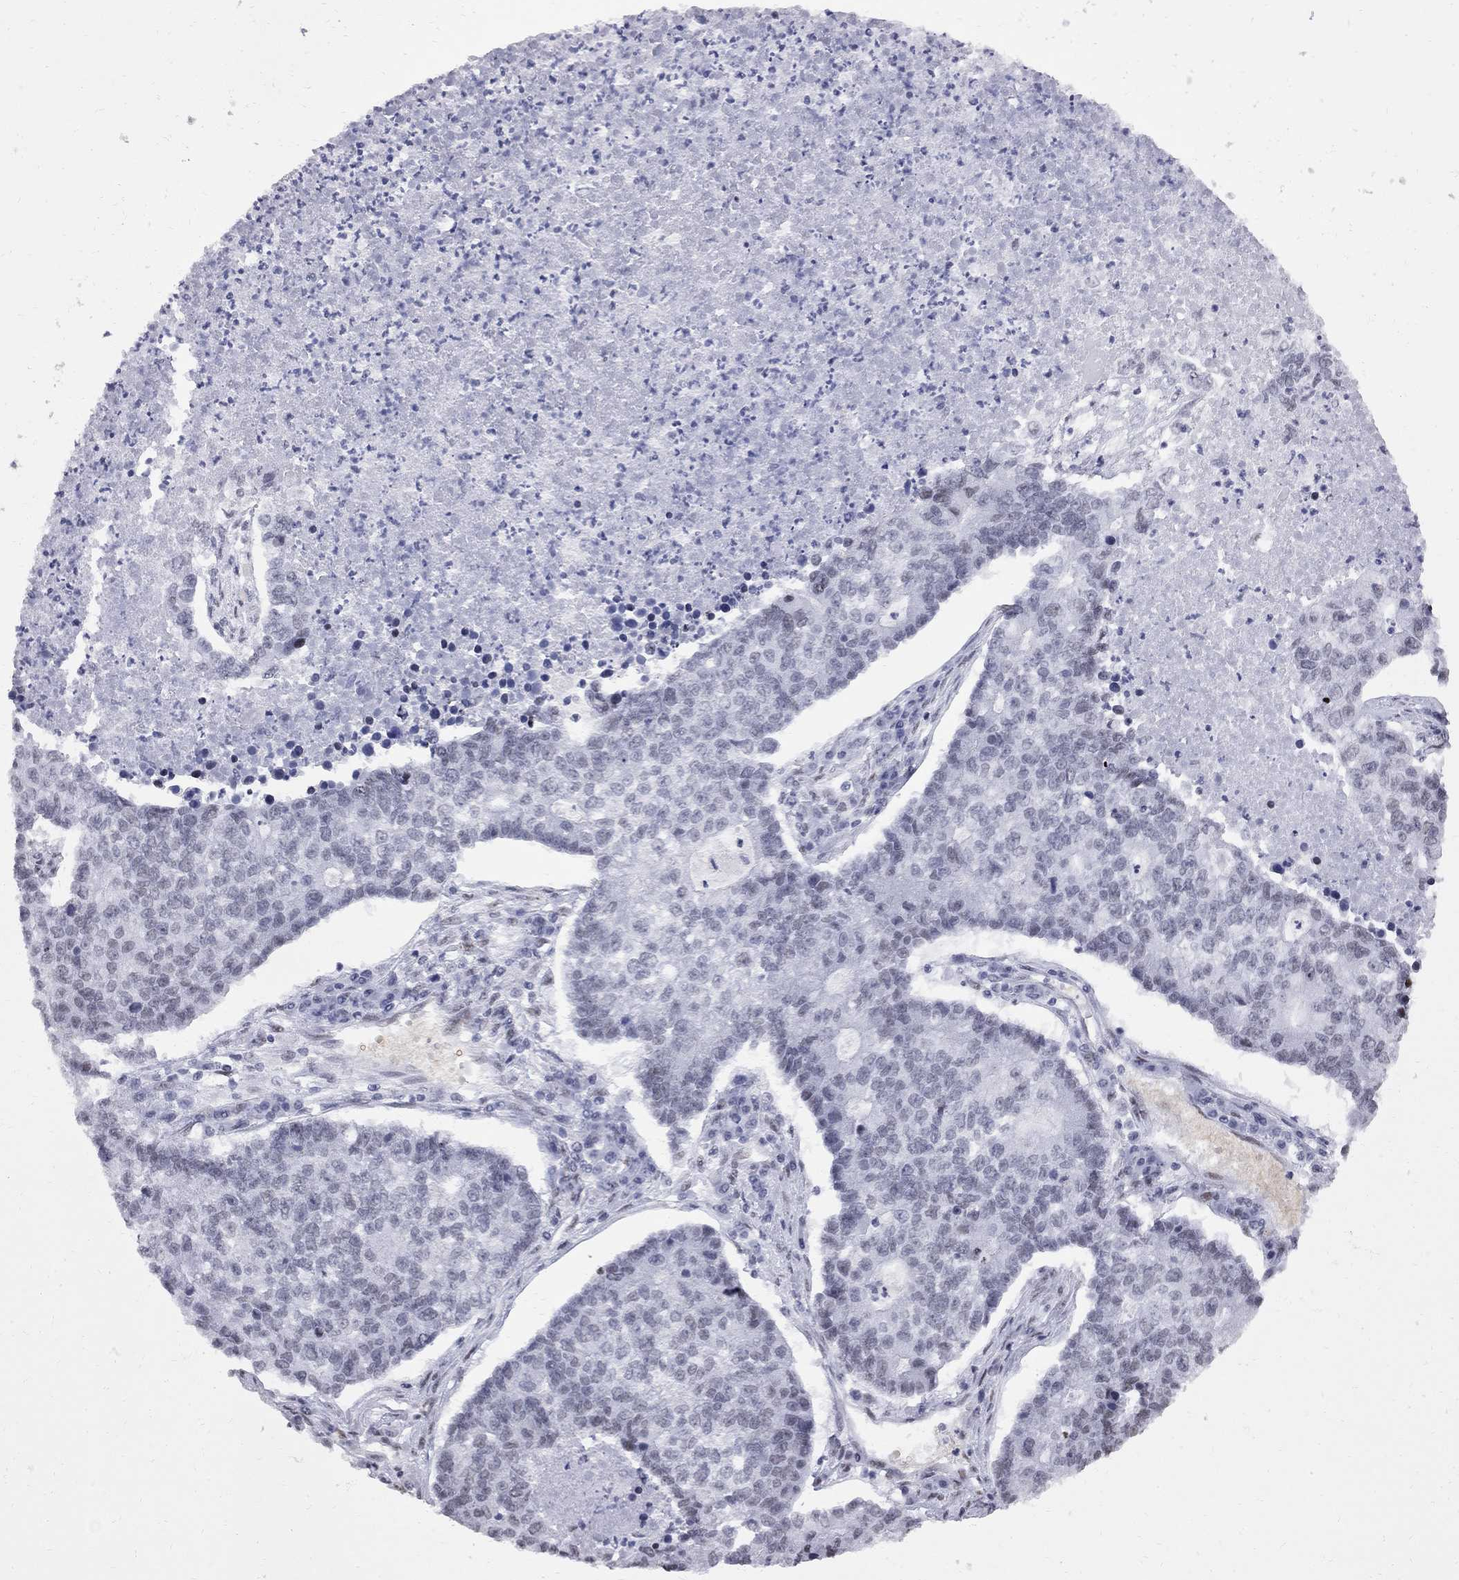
{"staining": {"intensity": "negative", "quantity": "none", "location": "none"}, "tissue": "lung cancer", "cell_type": "Tumor cells", "image_type": "cancer", "snomed": [{"axis": "morphology", "description": "Adenocarcinoma, NOS"}, {"axis": "topography", "description": "Lung"}], "caption": "Lung cancer (adenocarcinoma) stained for a protein using IHC demonstrates no expression tumor cells.", "gene": "ZBTB47", "patient": {"sex": "male", "age": 57}}